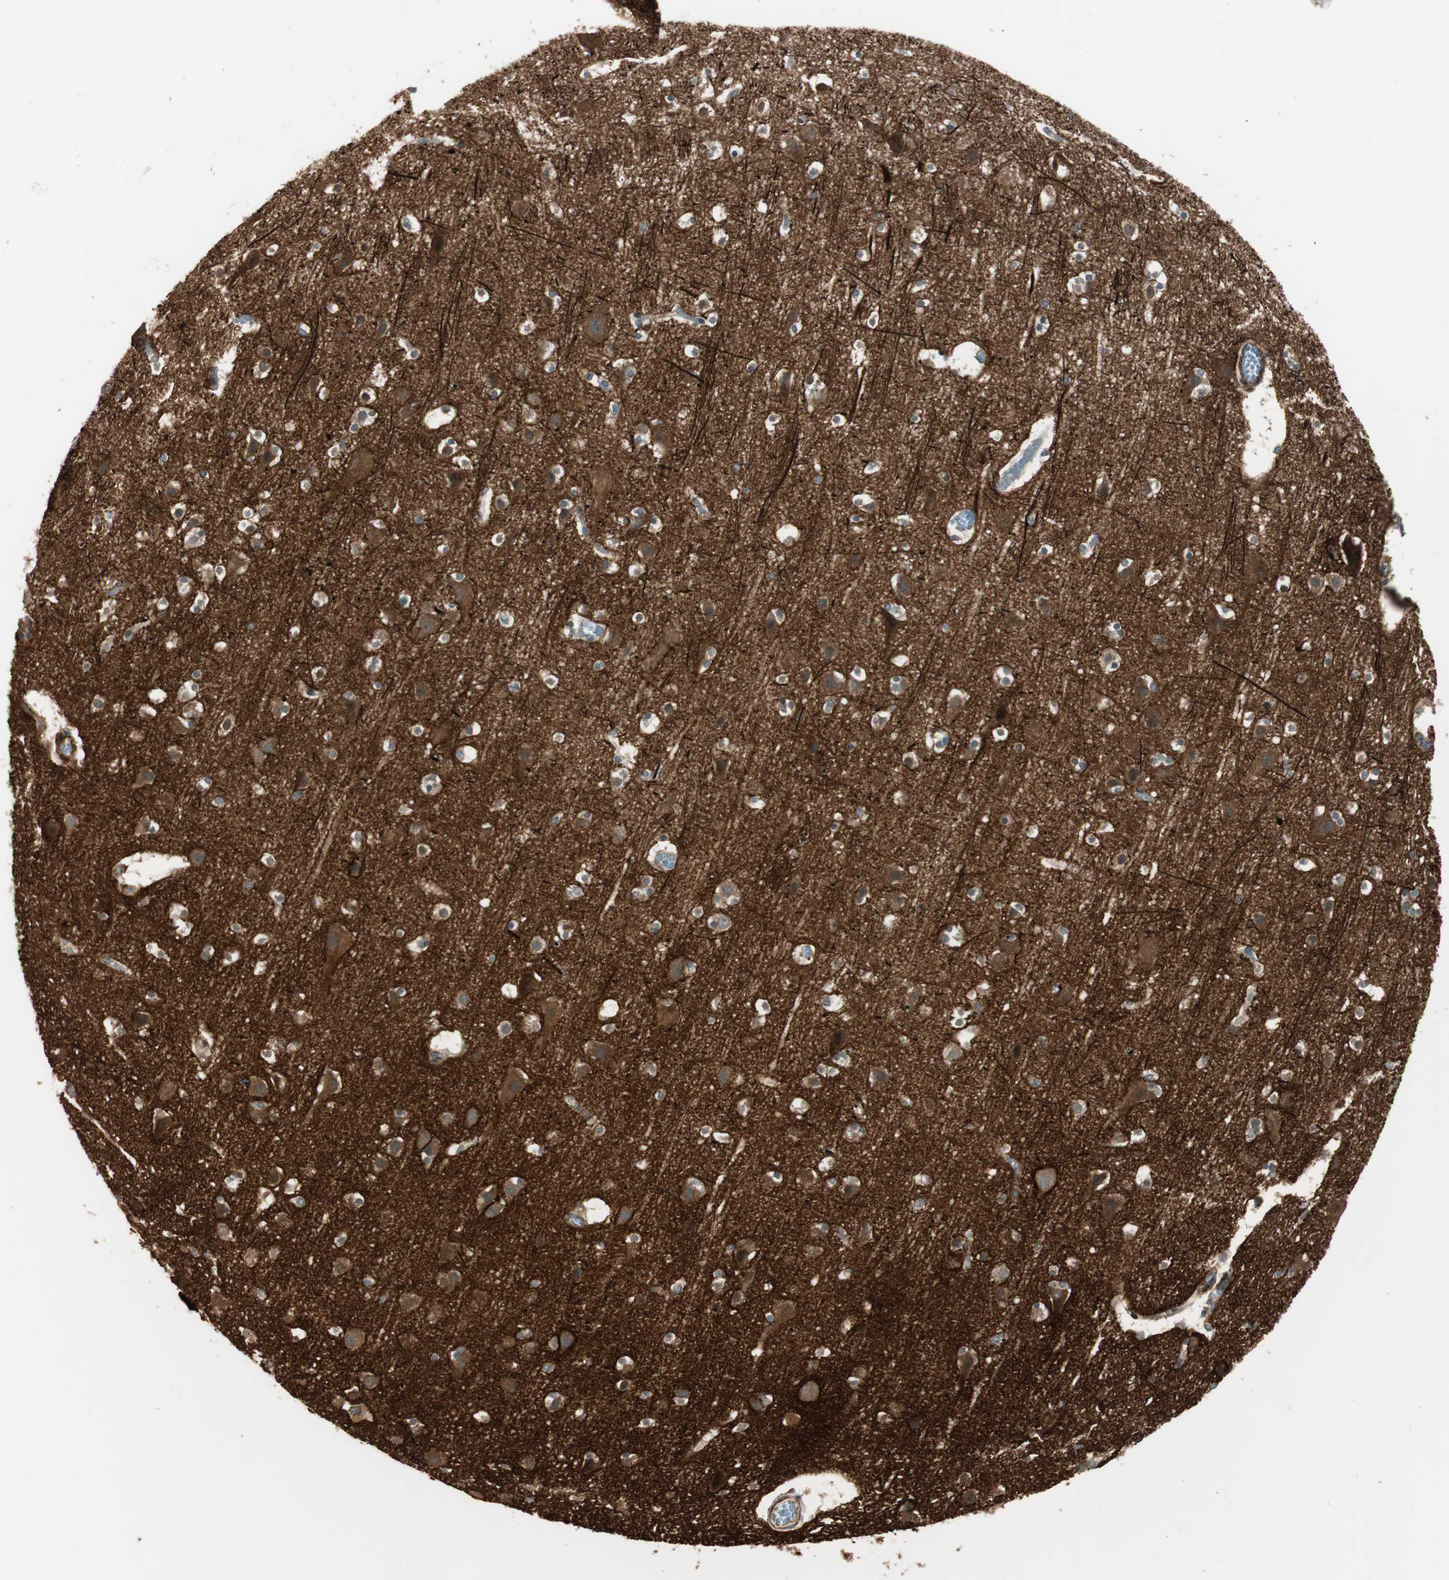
{"staining": {"intensity": "weak", "quantity": ">75%", "location": "cytoplasmic/membranous"}, "tissue": "cerebral cortex", "cell_type": "Endothelial cells", "image_type": "normal", "snomed": [{"axis": "morphology", "description": "Normal tissue, NOS"}, {"axis": "topography", "description": "Cerebral cortex"}], "caption": "Weak cytoplasmic/membranous staining for a protein is seen in approximately >75% of endothelial cells of unremarkable cerebral cortex using immunohistochemistry.", "gene": "PPP2R5E", "patient": {"sex": "male", "age": 45}}